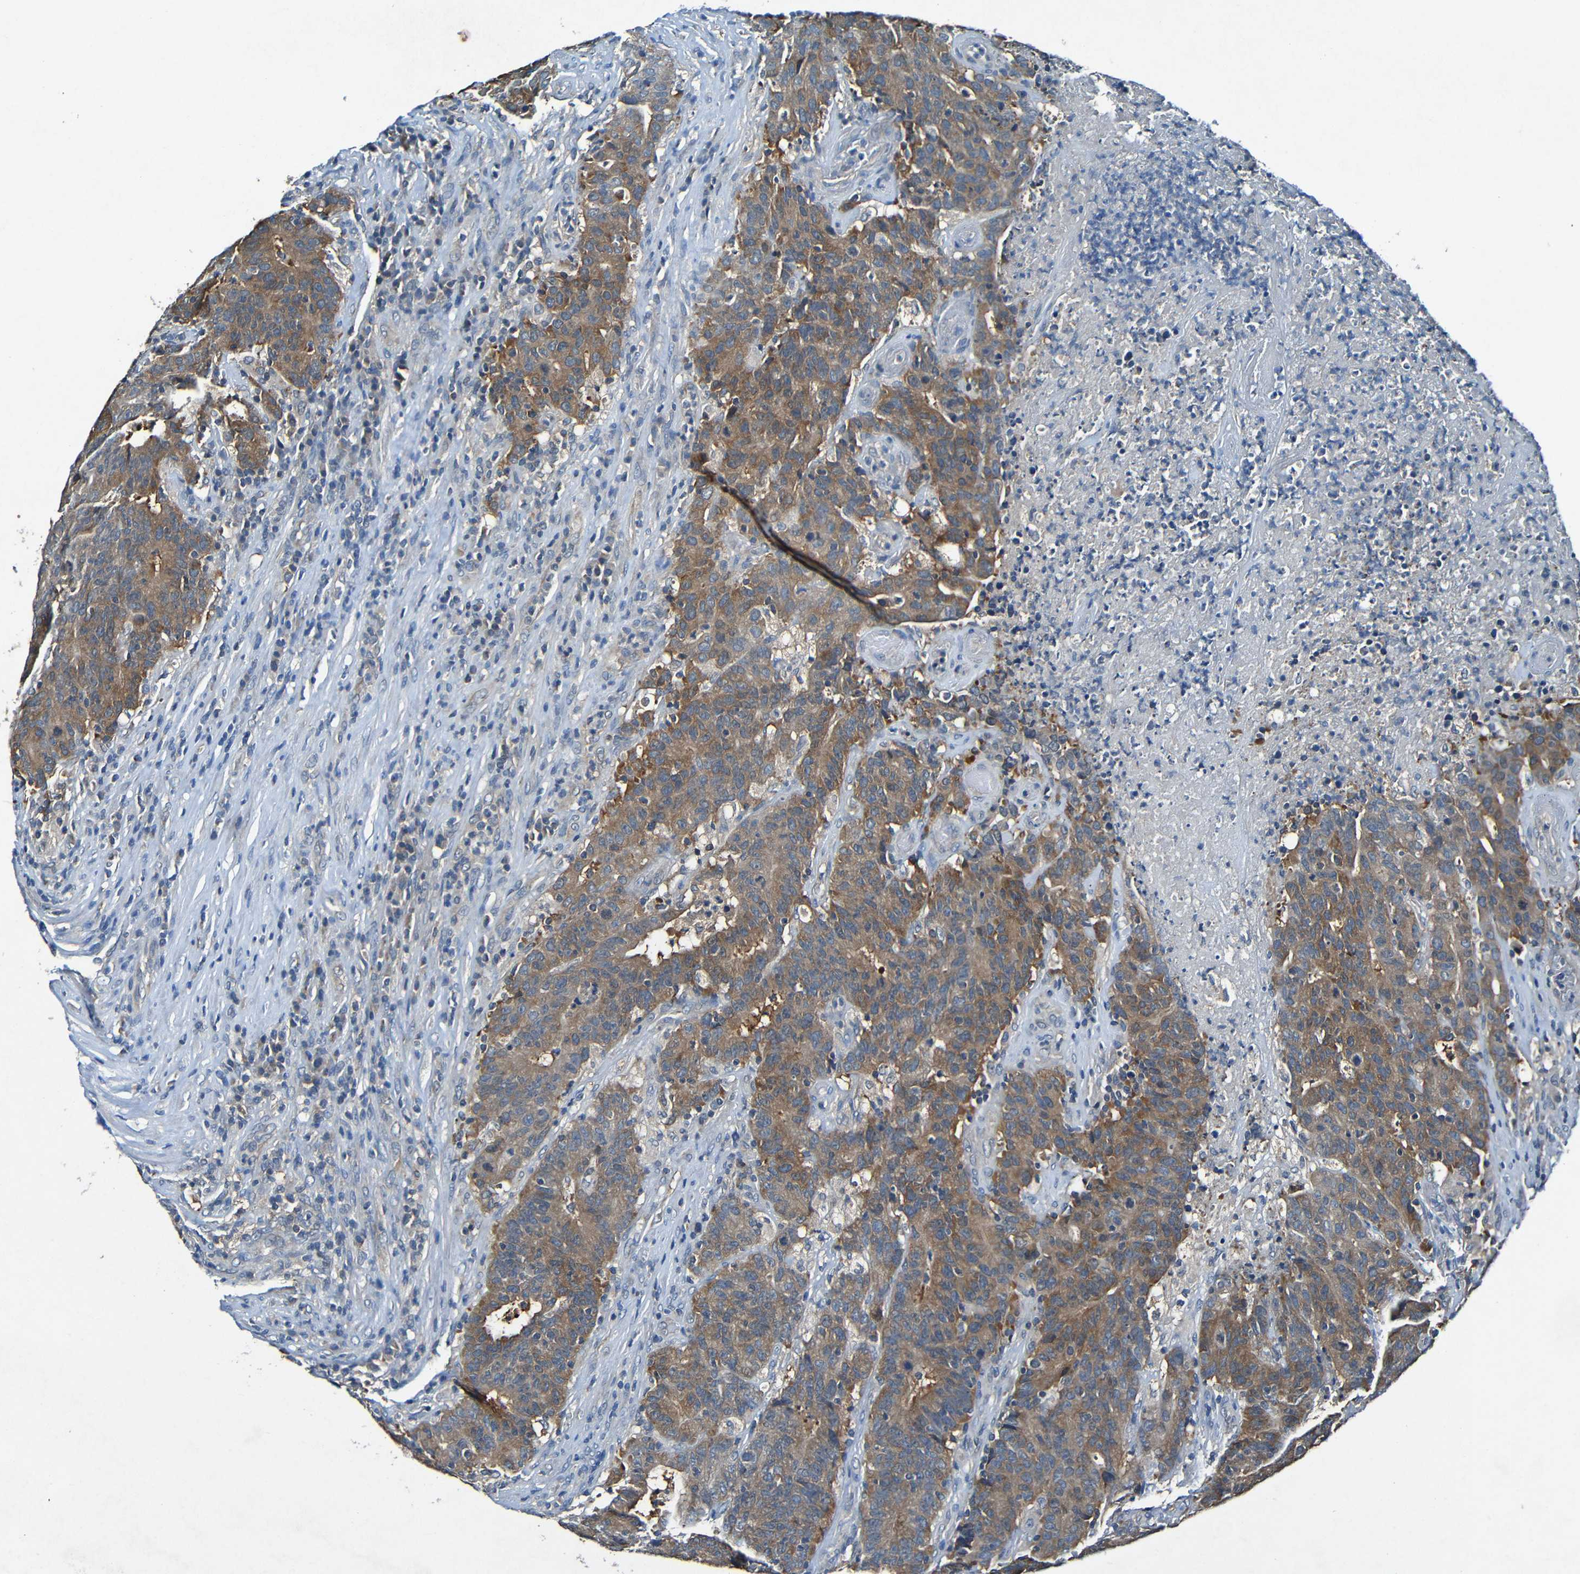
{"staining": {"intensity": "moderate", "quantity": ">75%", "location": "cytoplasmic/membranous"}, "tissue": "colorectal cancer", "cell_type": "Tumor cells", "image_type": "cancer", "snomed": [{"axis": "morphology", "description": "Normal tissue, NOS"}, {"axis": "morphology", "description": "Adenocarcinoma, NOS"}, {"axis": "topography", "description": "Colon"}], "caption": "A micrograph of human colorectal cancer (adenocarcinoma) stained for a protein exhibits moderate cytoplasmic/membranous brown staining in tumor cells.", "gene": "LRRC70", "patient": {"sex": "female", "age": 75}}